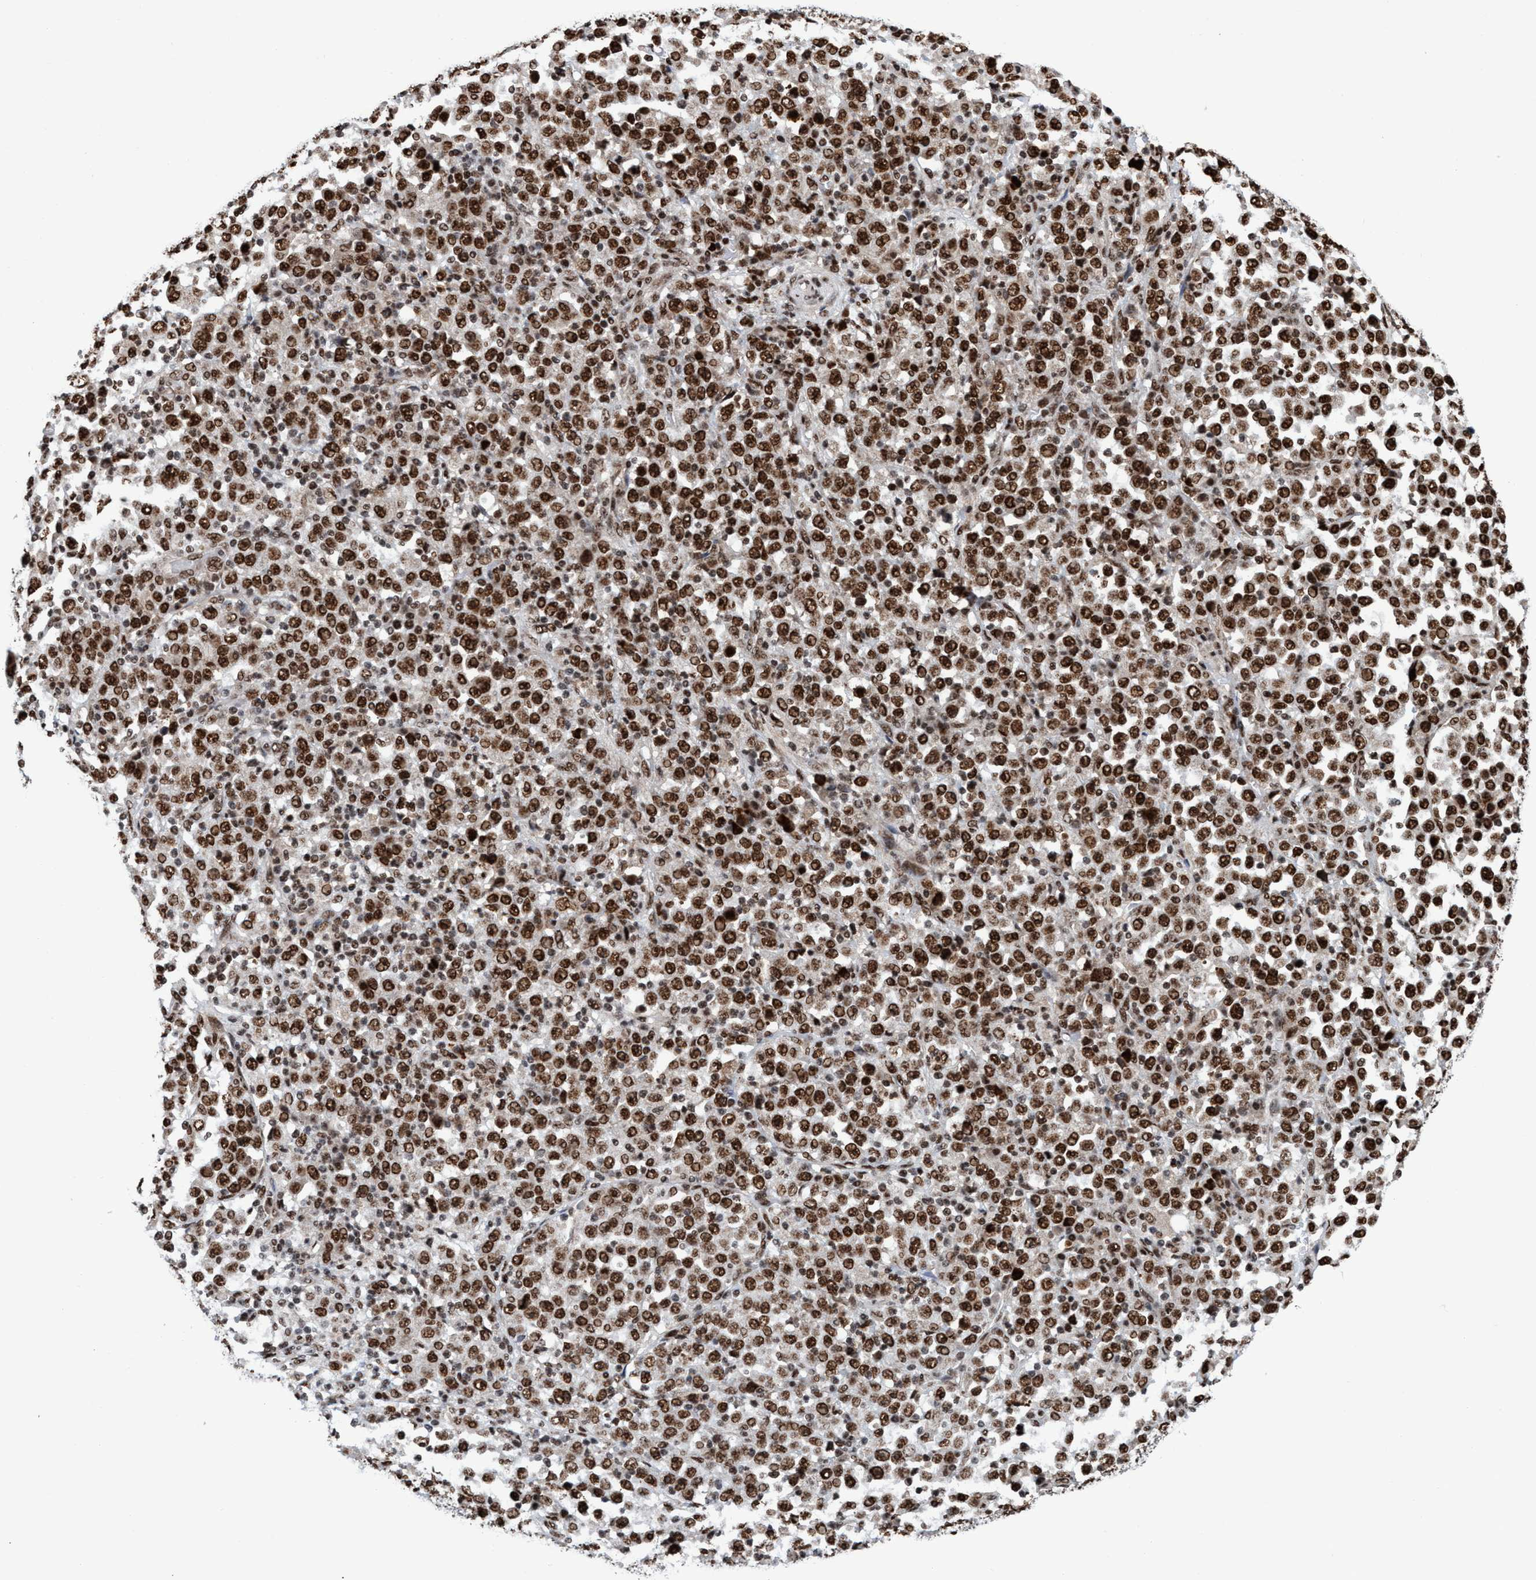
{"staining": {"intensity": "strong", "quantity": ">75%", "location": "cytoplasmic/membranous,nuclear"}, "tissue": "stomach cancer", "cell_type": "Tumor cells", "image_type": "cancer", "snomed": [{"axis": "morphology", "description": "Normal tissue, NOS"}, {"axis": "morphology", "description": "Adenocarcinoma, NOS"}, {"axis": "topography", "description": "Stomach, upper"}, {"axis": "topography", "description": "Stomach"}], "caption": "An image showing strong cytoplasmic/membranous and nuclear staining in about >75% of tumor cells in stomach adenocarcinoma, as visualized by brown immunohistochemical staining.", "gene": "TOPBP1", "patient": {"sex": "male", "age": 59}}